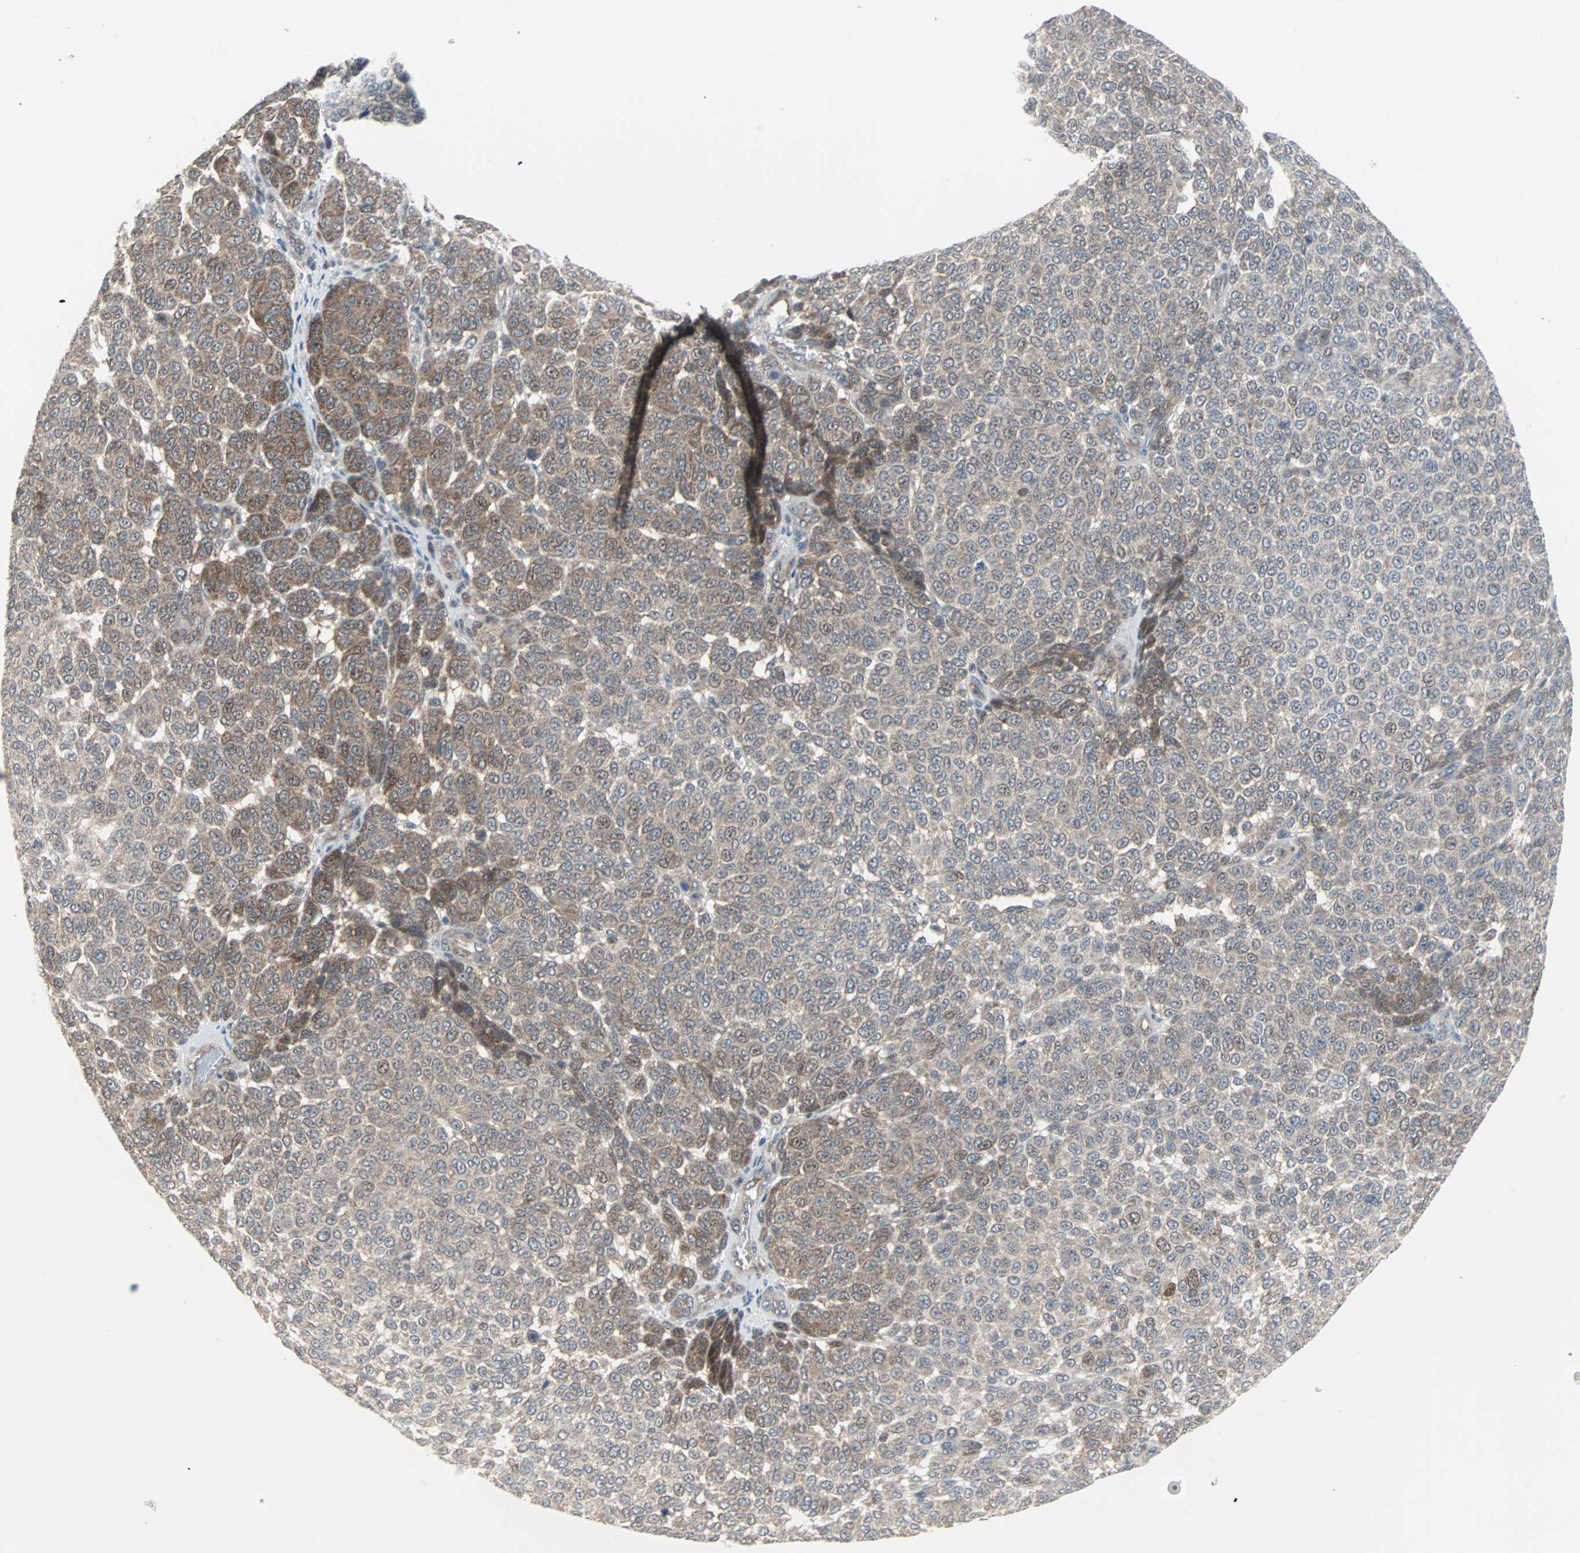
{"staining": {"intensity": "moderate", "quantity": "<25%", "location": "cytoplasmic/membranous"}, "tissue": "melanoma", "cell_type": "Tumor cells", "image_type": "cancer", "snomed": [{"axis": "morphology", "description": "Malignant melanoma, NOS"}, {"axis": "topography", "description": "Skin"}], "caption": "A brown stain highlights moderate cytoplasmic/membranous expression of a protein in human malignant melanoma tumor cells.", "gene": "CASP3", "patient": {"sex": "male", "age": 59}}